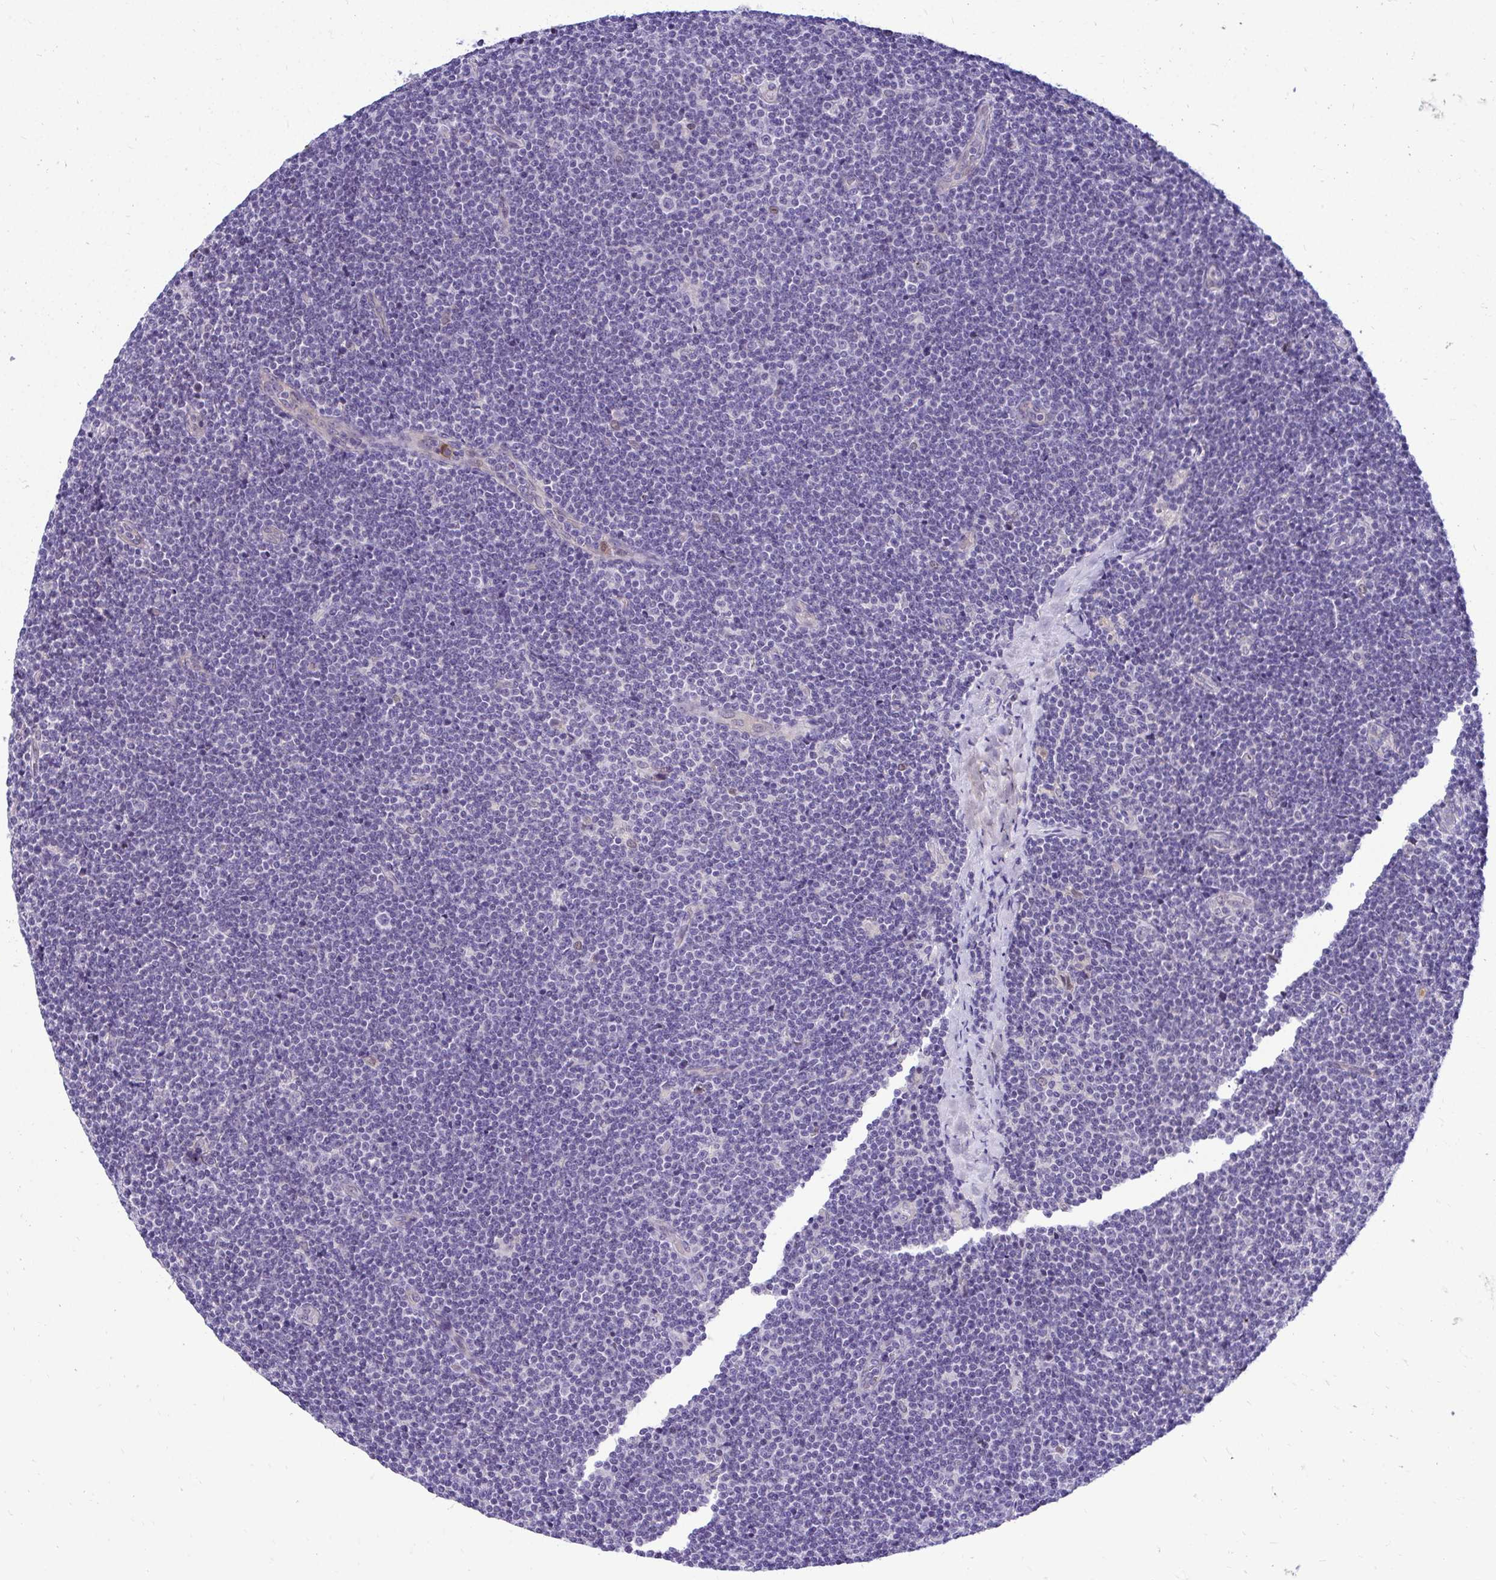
{"staining": {"intensity": "negative", "quantity": "none", "location": "none"}, "tissue": "lymphoma", "cell_type": "Tumor cells", "image_type": "cancer", "snomed": [{"axis": "morphology", "description": "Malignant lymphoma, non-Hodgkin's type, Low grade"}, {"axis": "topography", "description": "Lymph node"}], "caption": "High magnification brightfield microscopy of low-grade malignant lymphoma, non-Hodgkin's type stained with DAB (3,3'-diaminobenzidine) (brown) and counterstained with hematoxylin (blue): tumor cells show no significant staining.", "gene": "ZSWIM9", "patient": {"sex": "male", "age": 48}}